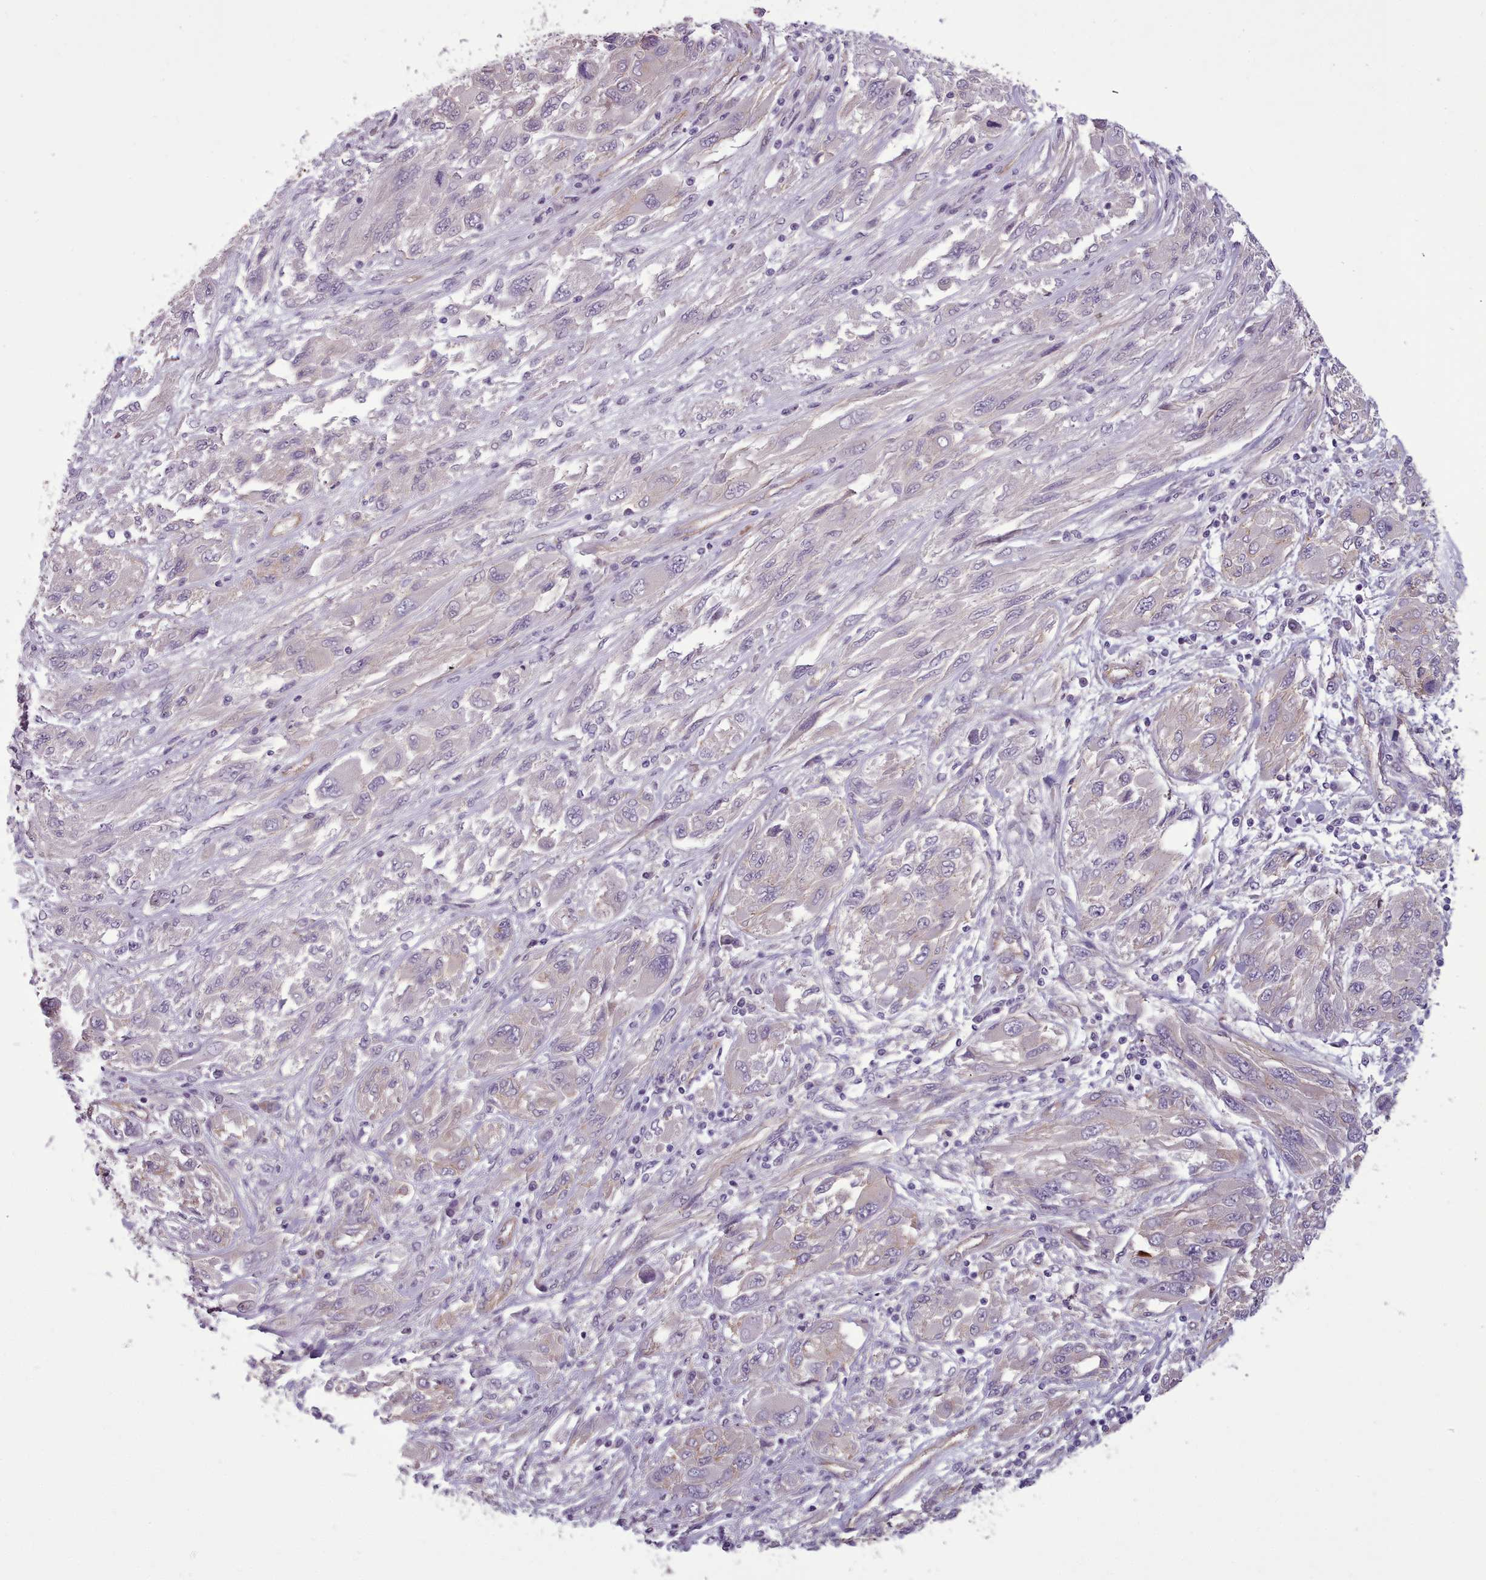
{"staining": {"intensity": "negative", "quantity": "none", "location": "none"}, "tissue": "melanoma", "cell_type": "Tumor cells", "image_type": "cancer", "snomed": [{"axis": "morphology", "description": "Malignant melanoma, NOS"}, {"axis": "topography", "description": "Skin"}], "caption": "DAB immunohistochemical staining of malignant melanoma displays no significant expression in tumor cells.", "gene": "PLD4", "patient": {"sex": "female", "age": 91}}